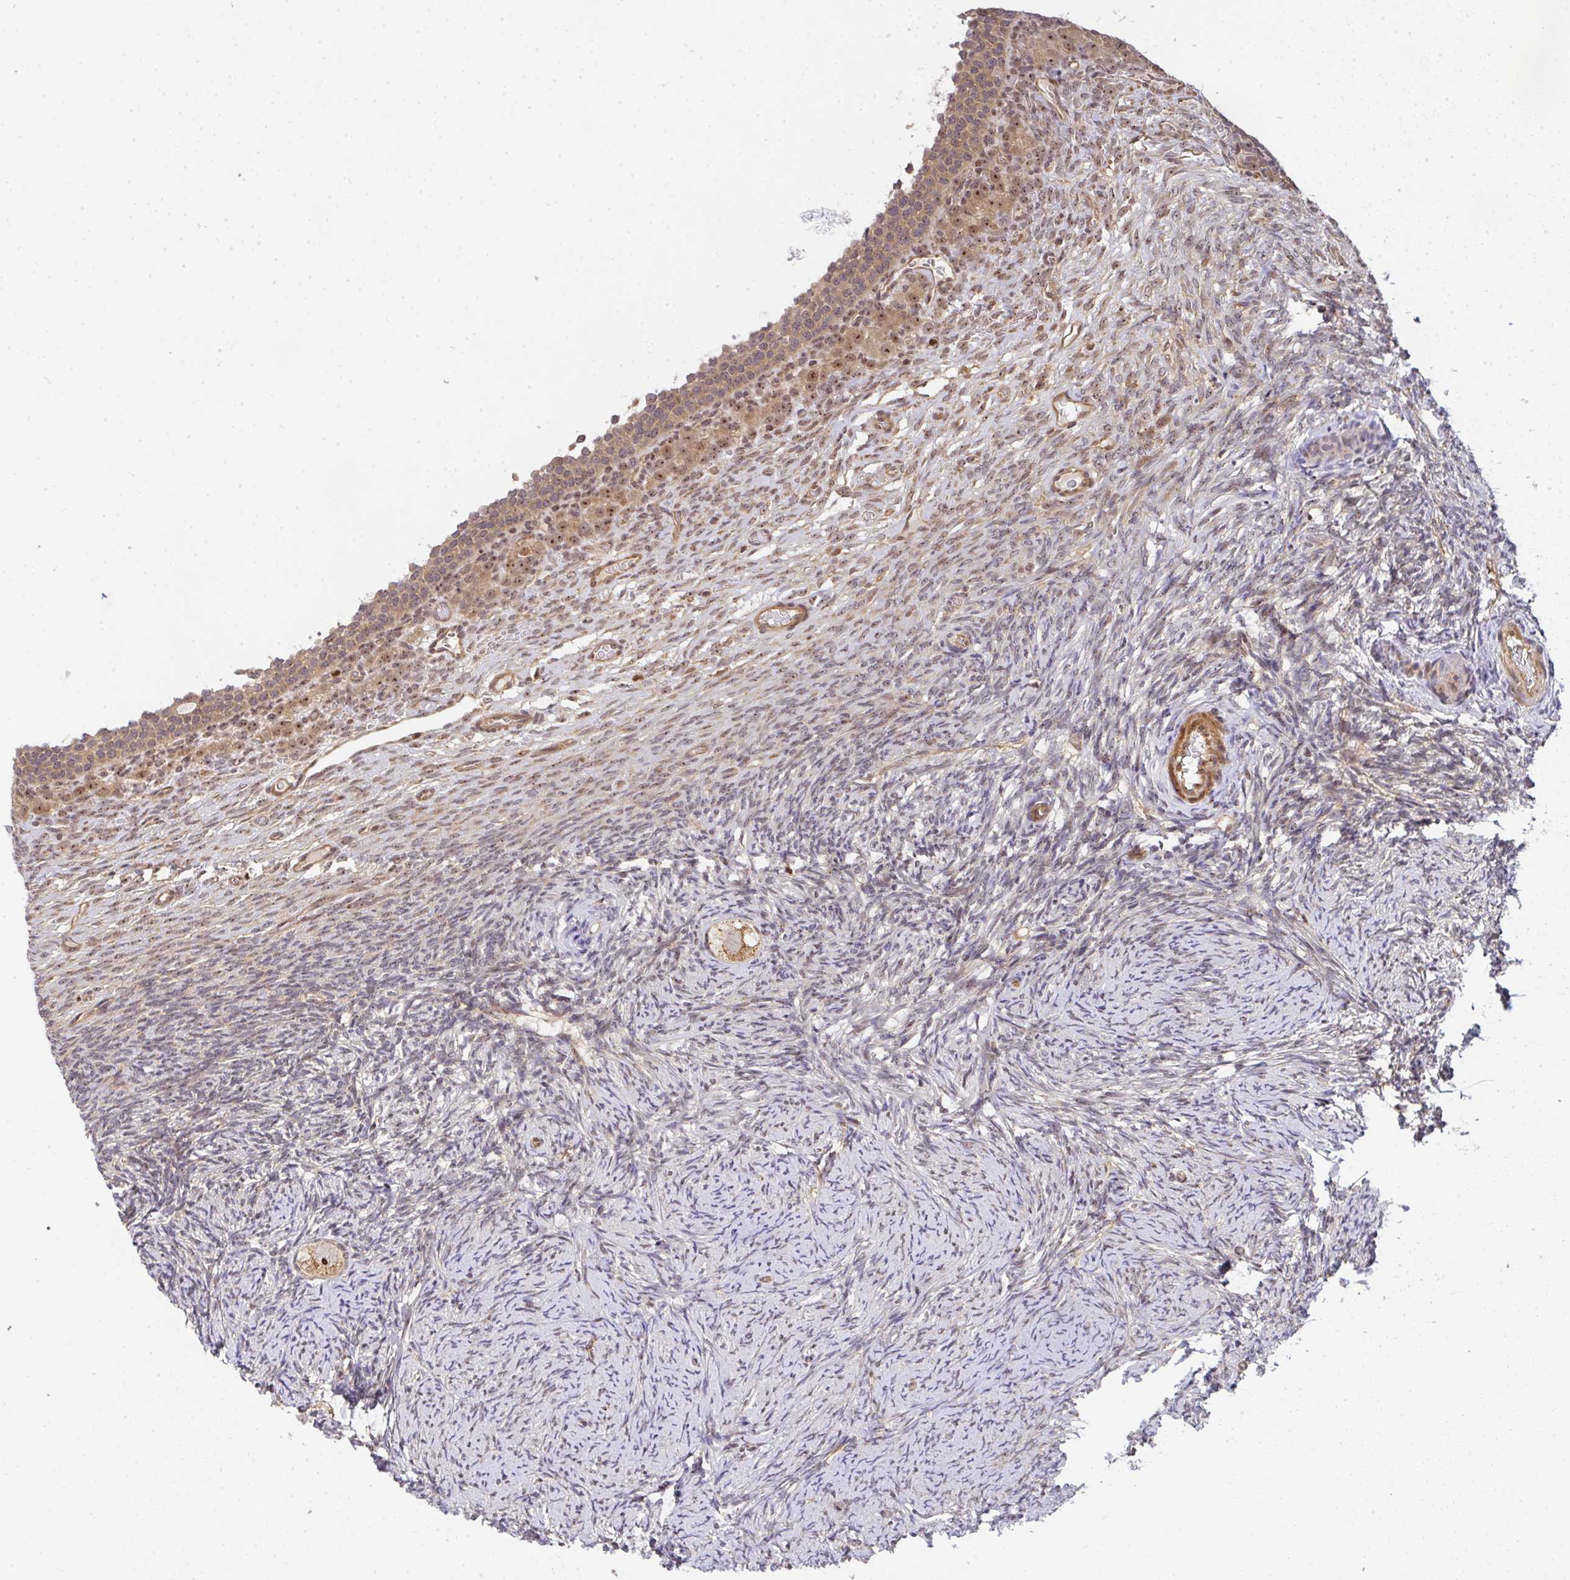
{"staining": {"intensity": "moderate", "quantity": ">75%", "location": "cytoplasmic/membranous"}, "tissue": "ovary", "cell_type": "Follicle cells", "image_type": "normal", "snomed": [{"axis": "morphology", "description": "Normal tissue, NOS"}, {"axis": "topography", "description": "Ovary"}], "caption": "Benign ovary displays moderate cytoplasmic/membranous staining in about >75% of follicle cells, visualized by immunohistochemistry. (Brightfield microscopy of DAB IHC at high magnification).", "gene": "SIMC1", "patient": {"sex": "female", "age": 34}}